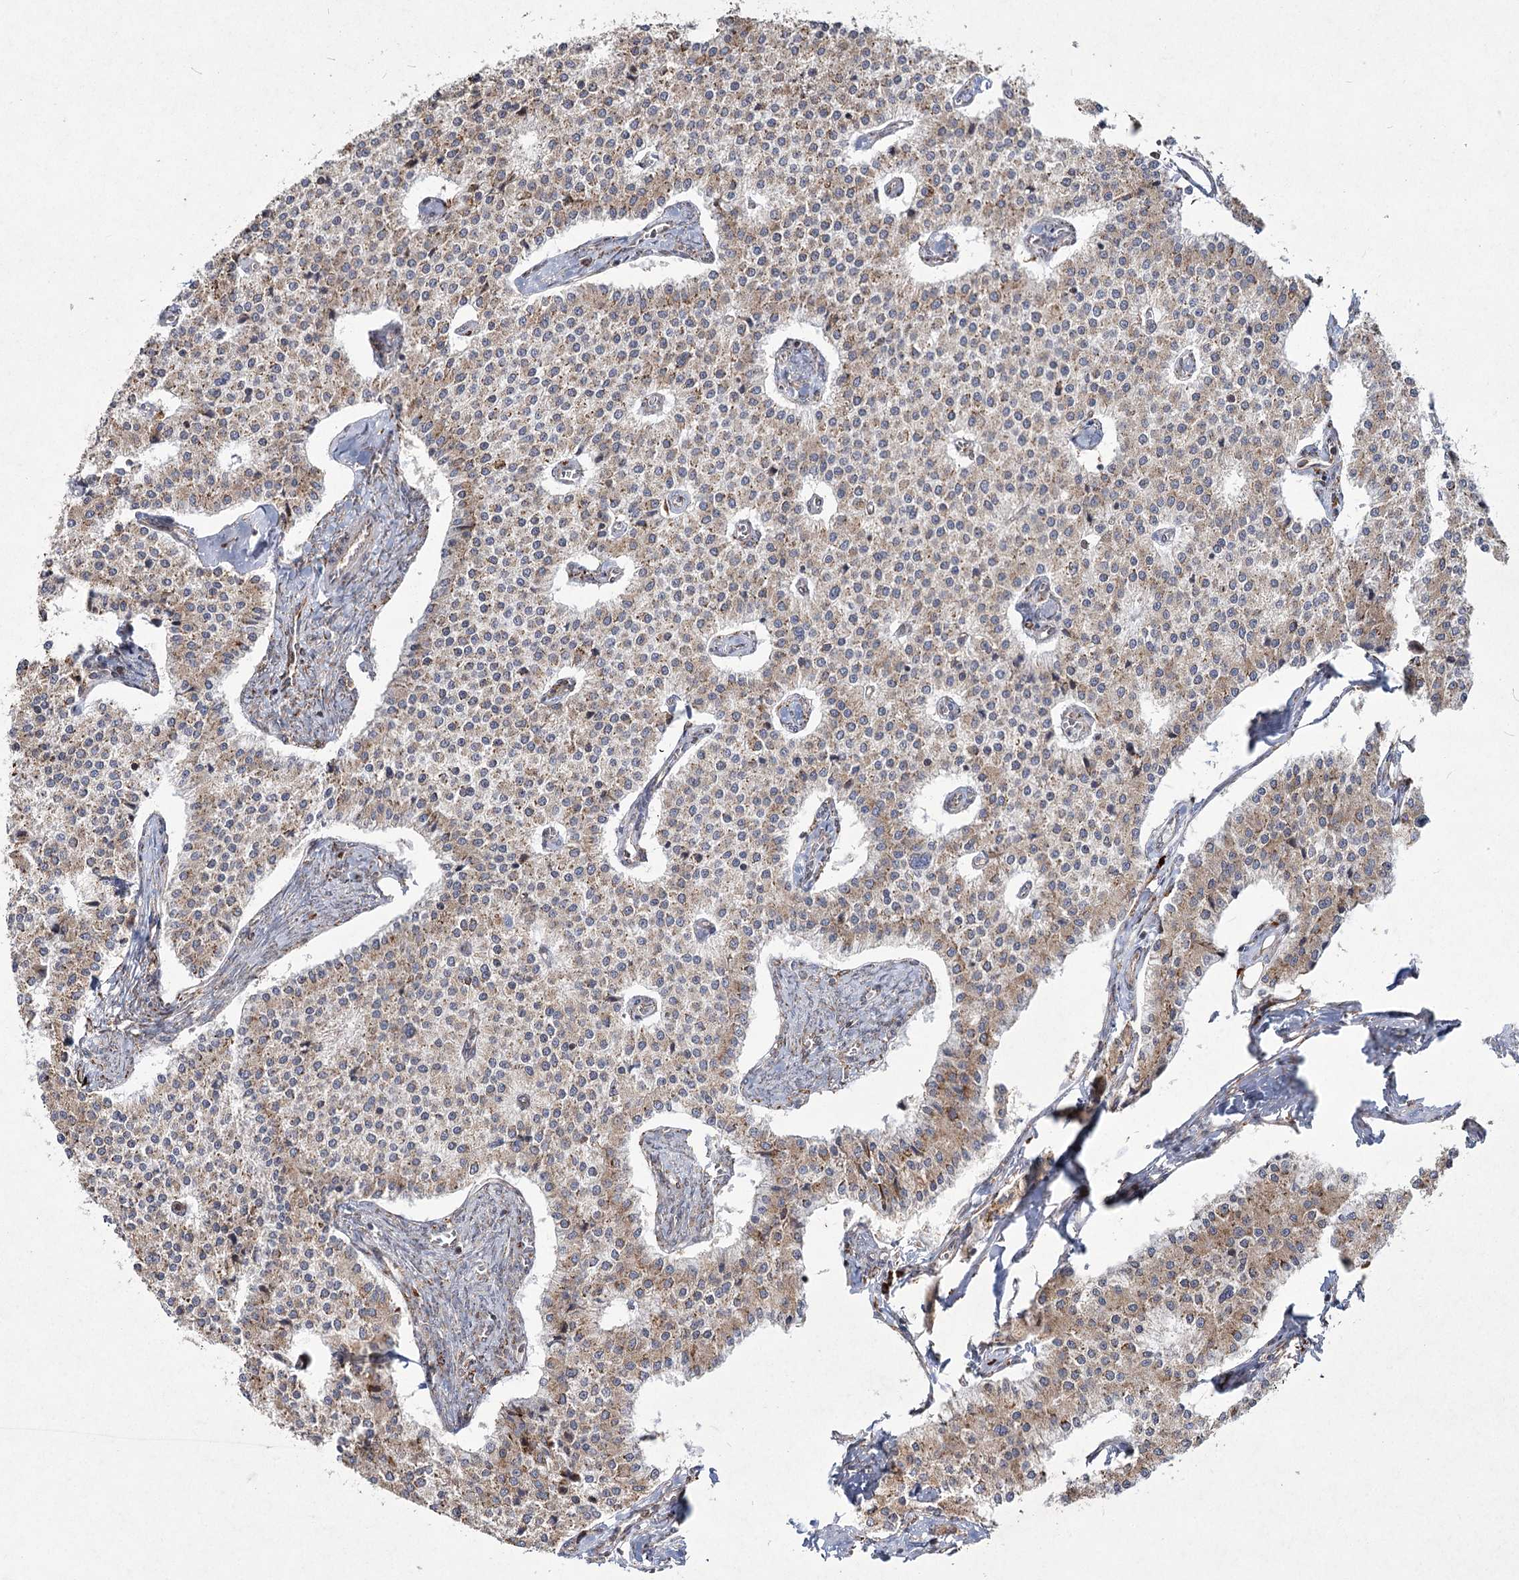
{"staining": {"intensity": "weak", "quantity": ">75%", "location": "cytoplasmic/membranous"}, "tissue": "carcinoid", "cell_type": "Tumor cells", "image_type": "cancer", "snomed": [{"axis": "morphology", "description": "Carcinoid, malignant, NOS"}, {"axis": "topography", "description": "Colon"}], "caption": "Immunohistochemistry (IHC) photomicrograph of neoplastic tissue: malignant carcinoid stained using immunohistochemistry (IHC) displays low levels of weak protein expression localized specifically in the cytoplasmic/membranous of tumor cells, appearing as a cytoplasmic/membranous brown color.", "gene": "NHLRC2", "patient": {"sex": "female", "age": 52}}